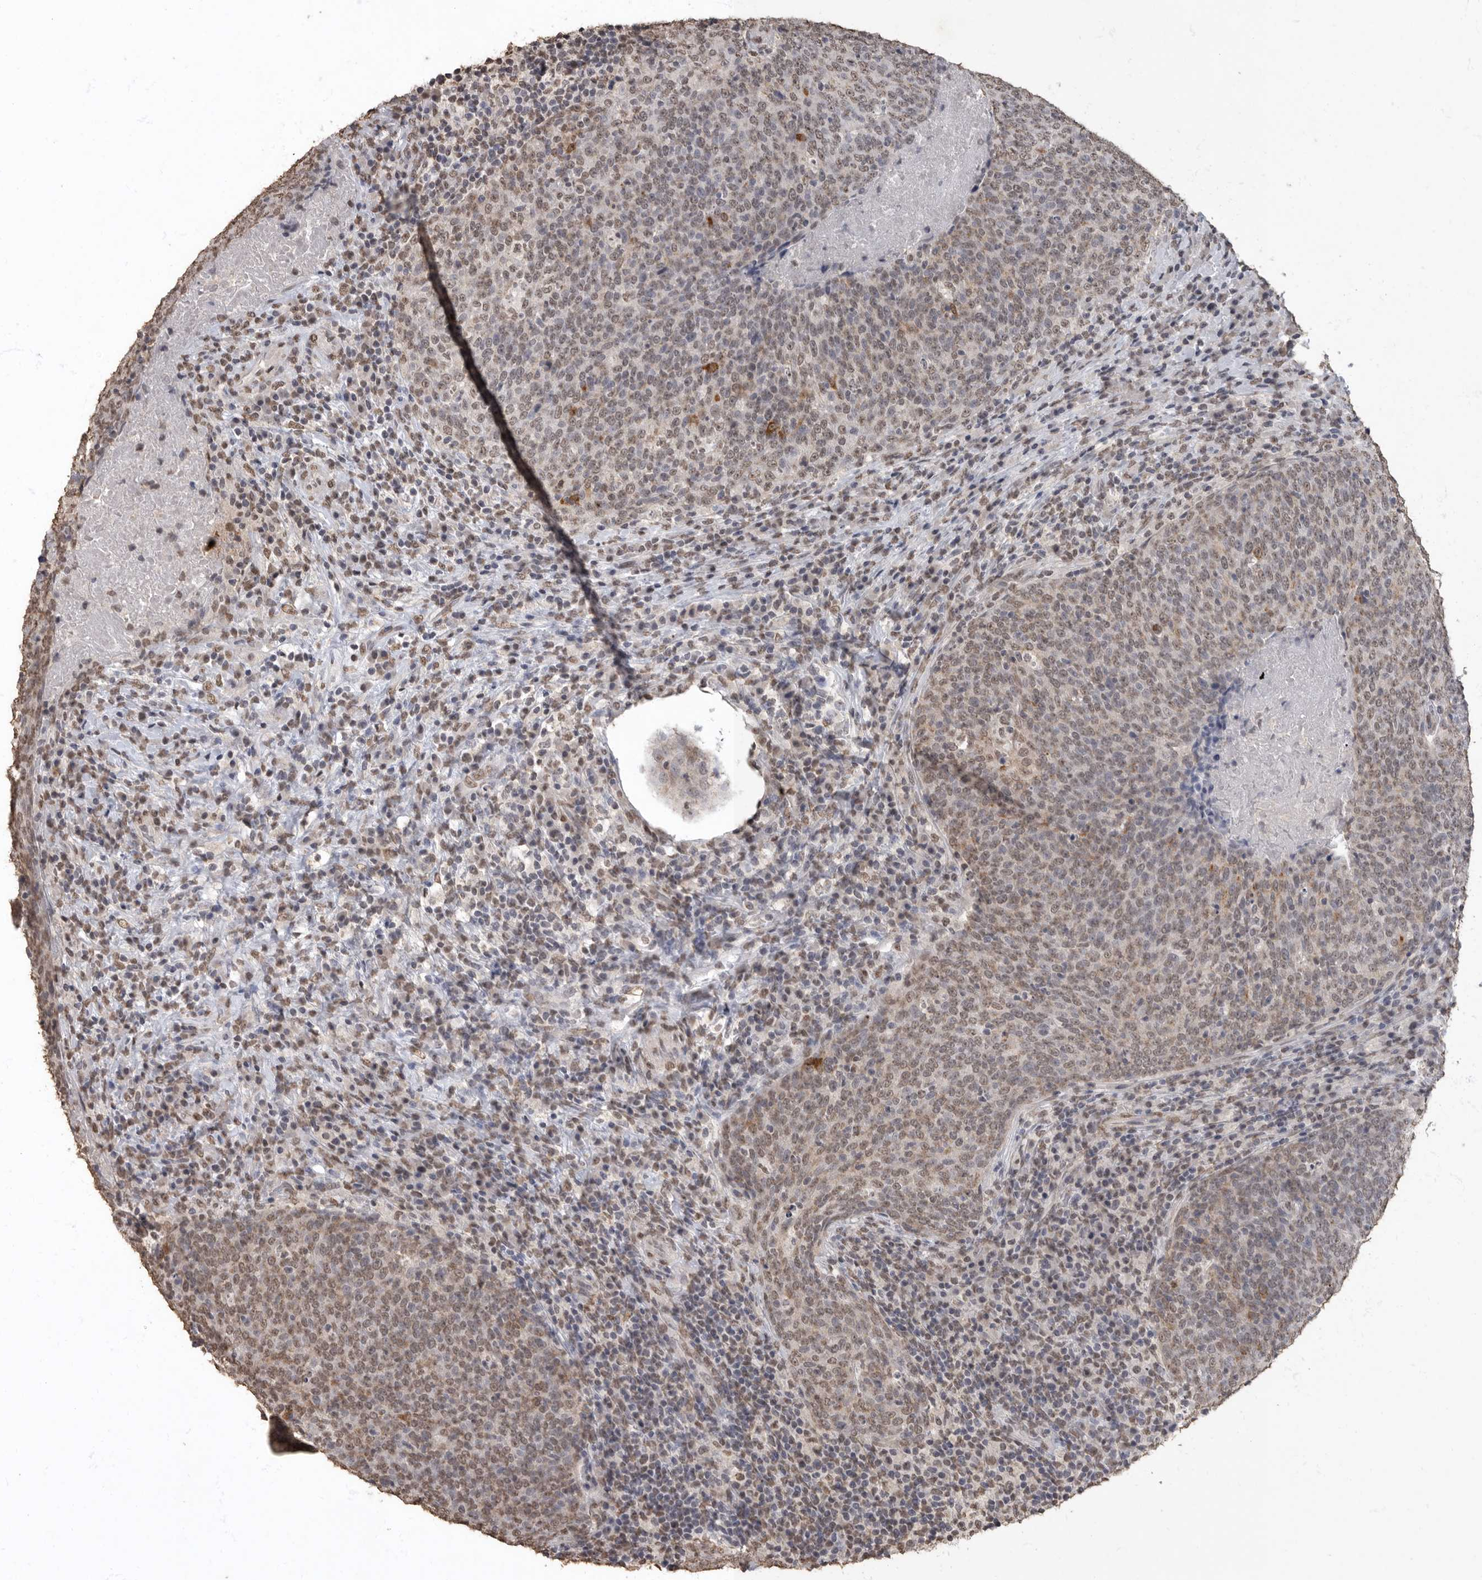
{"staining": {"intensity": "weak", "quantity": ">75%", "location": "nuclear"}, "tissue": "head and neck cancer", "cell_type": "Tumor cells", "image_type": "cancer", "snomed": [{"axis": "morphology", "description": "Squamous cell carcinoma, NOS"}, {"axis": "morphology", "description": "Squamous cell carcinoma, metastatic, NOS"}, {"axis": "topography", "description": "Lymph node"}, {"axis": "topography", "description": "Head-Neck"}], "caption": "A micrograph showing weak nuclear positivity in about >75% of tumor cells in head and neck cancer (squamous cell carcinoma), as visualized by brown immunohistochemical staining.", "gene": "NBL1", "patient": {"sex": "male", "age": 62}}